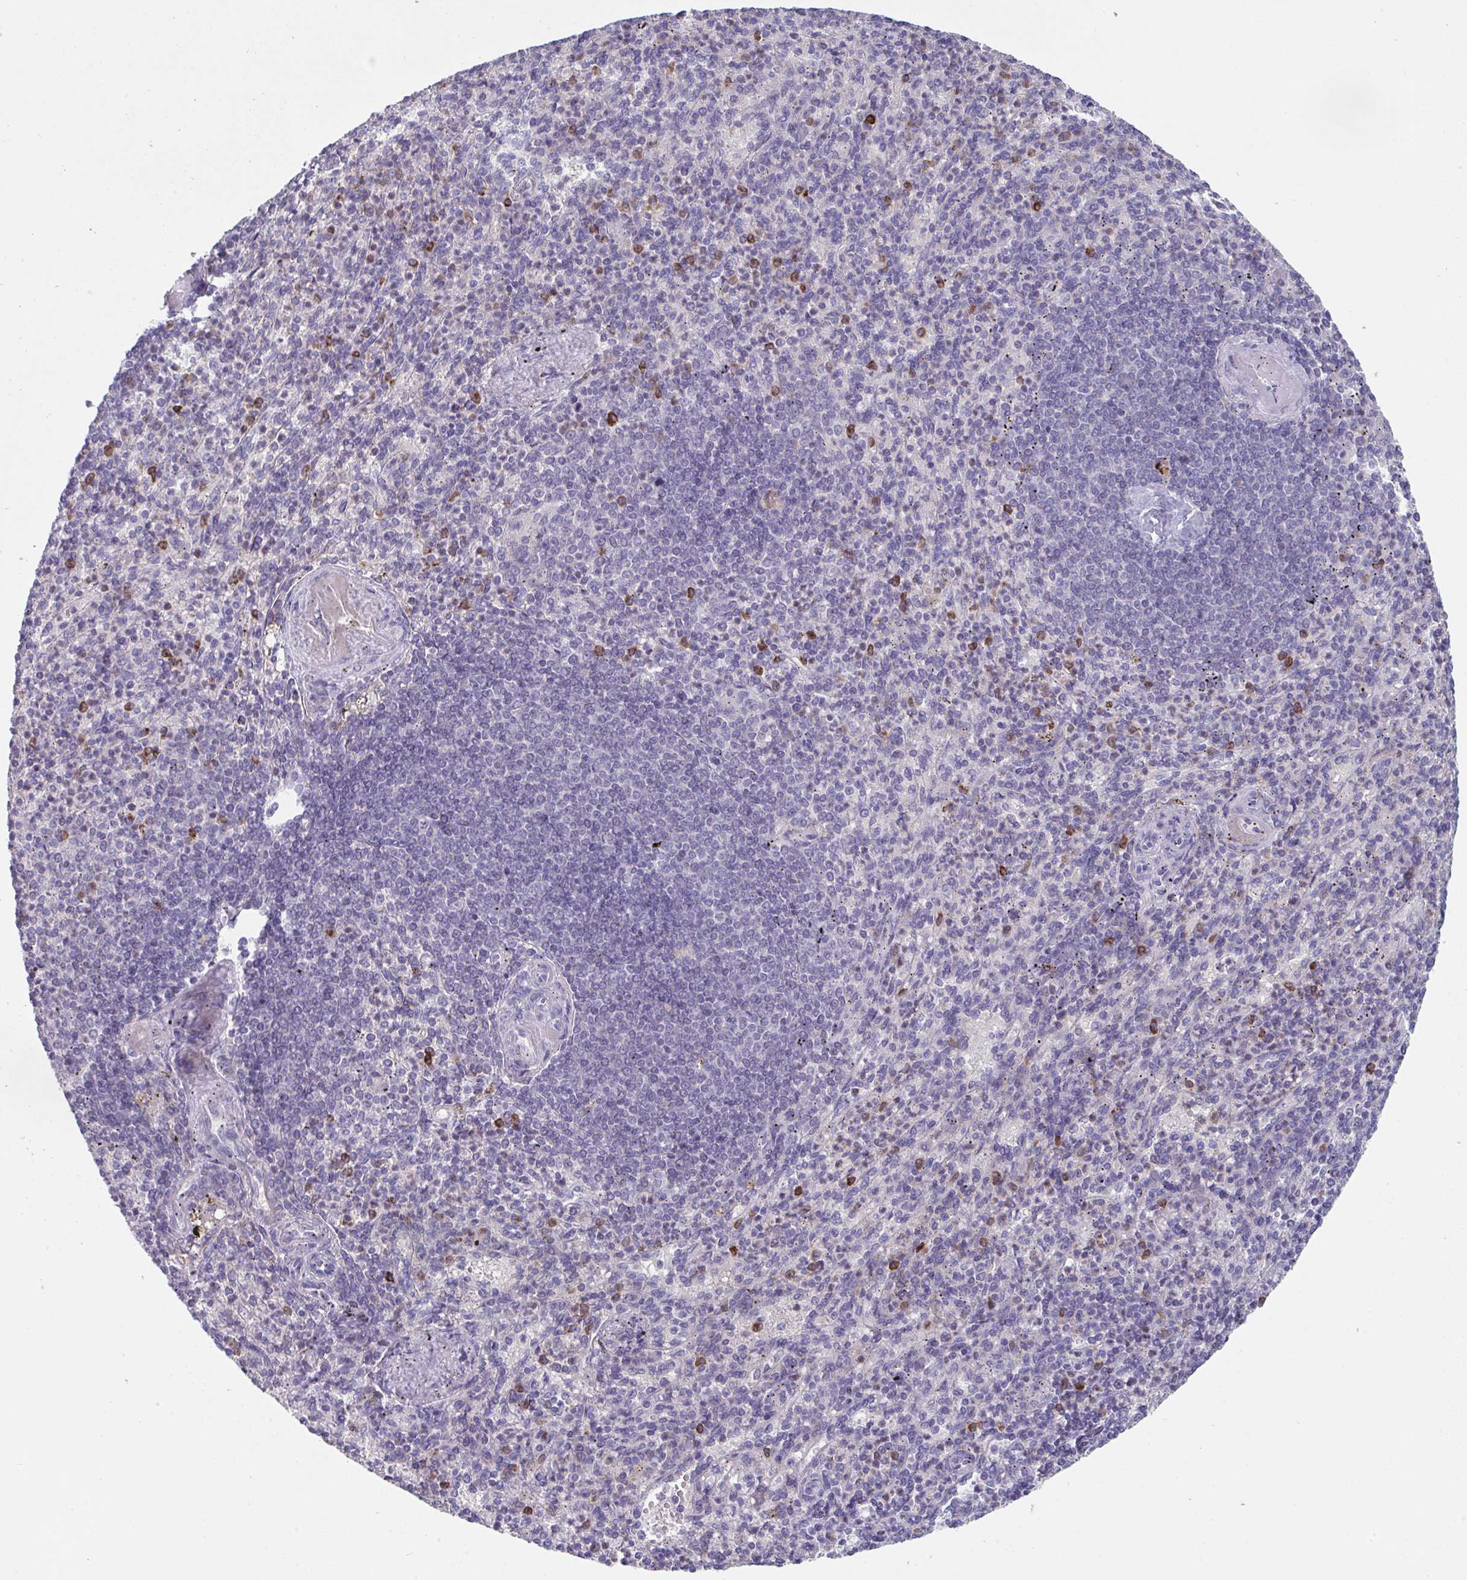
{"staining": {"intensity": "moderate", "quantity": "<25%", "location": "cytoplasmic/membranous"}, "tissue": "spleen", "cell_type": "Cells in red pulp", "image_type": "normal", "snomed": [{"axis": "morphology", "description": "Normal tissue, NOS"}, {"axis": "topography", "description": "Spleen"}], "caption": "About <25% of cells in red pulp in unremarkable spleen demonstrate moderate cytoplasmic/membranous protein expression as visualized by brown immunohistochemical staining.", "gene": "HGFAC", "patient": {"sex": "female", "age": 74}}